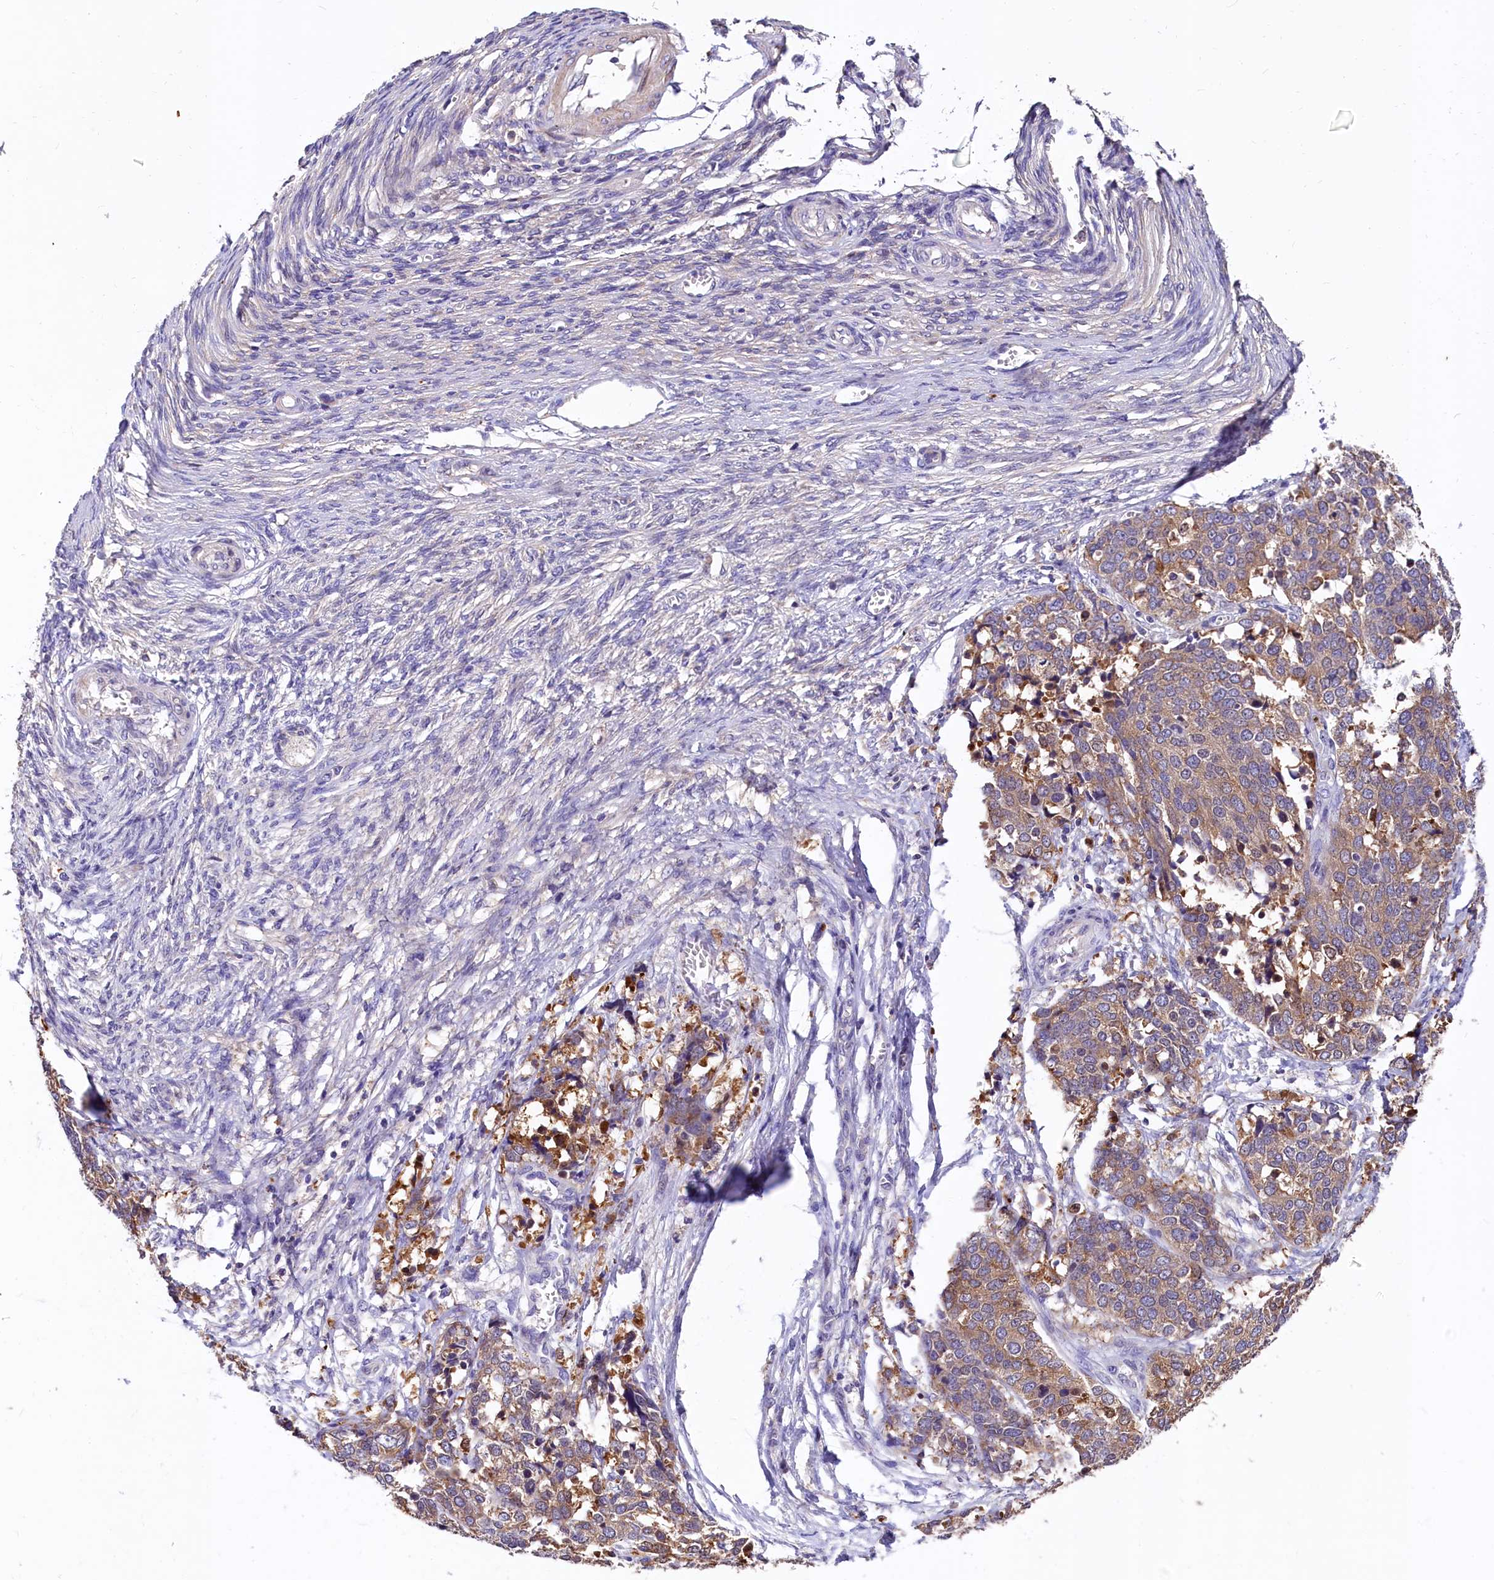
{"staining": {"intensity": "moderate", "quantity": "25%-75%", "location": "cytoplasmic/membranous"}, "tissue": "ovarian cancer", "cell_type": "Tumor cells", "image_type": "cancer", "snomed": [{"axis": "morphology", "description": "Cystadenocarcinoma, serous, NOS"}, {"axis": "topography", "description": "Ovary"}], "caption": "Tumor cells reveal medium levels of moderate cytoplasmic/membranous staining in approximately 25%-75% of cells in ovarian cancer (serous cystadenocarcinoma). (DAB (3,3'-diaminobenzidine) IHC with brightfield microscopy, high magnification).", "gene": "EPS8L2", "patient": {"sex": "female", "age": 44}}